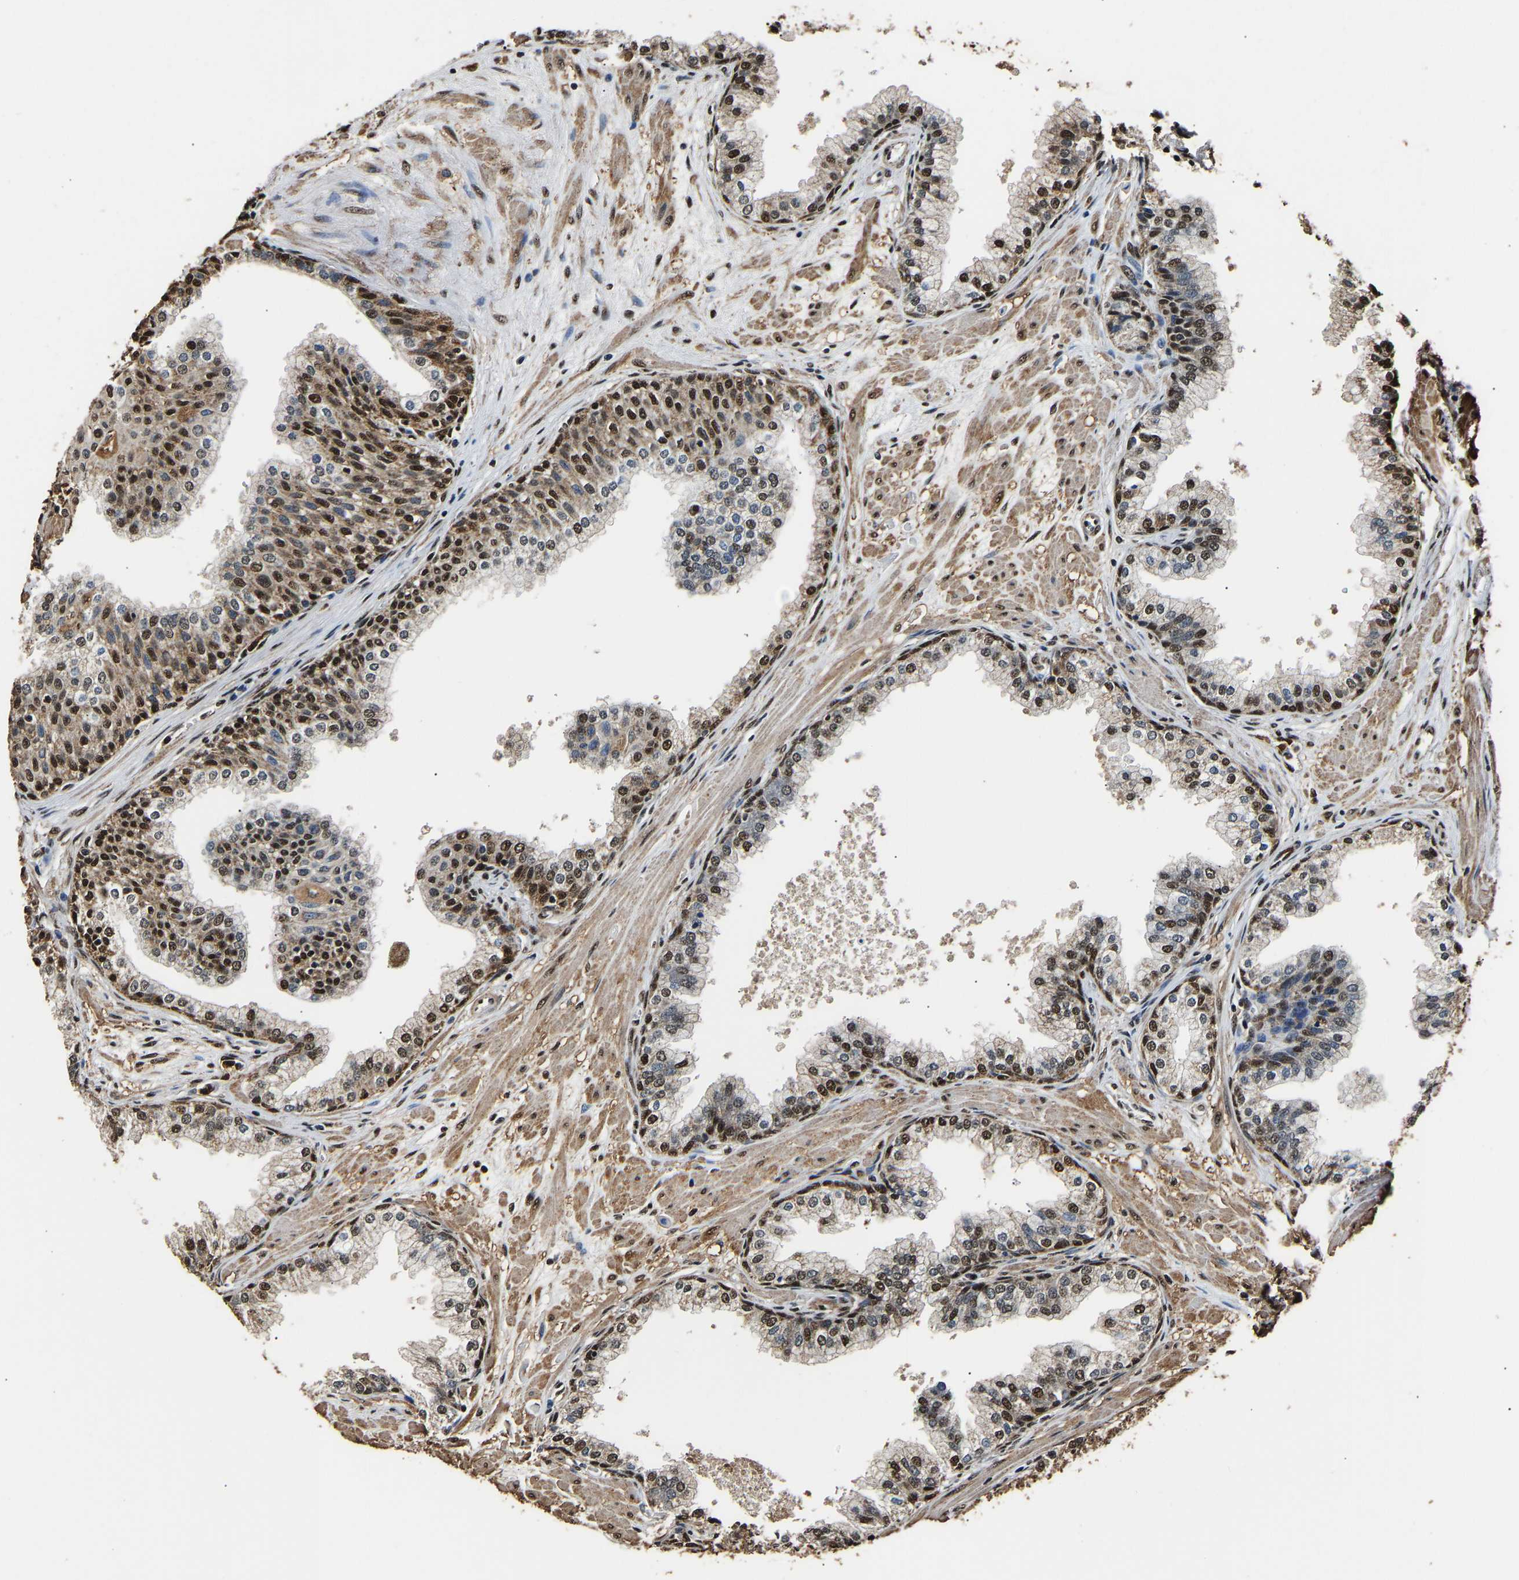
{"staining": {"intensity": "strong", "quantity": ">75%", "location": "cytoplasmic/membranous,nuclear"}, "tissue": "prostate", "cell_type": "Glandular cells", "image_type": "normal", "snomed": [{"axis": "morphology", "description": "Normal tissue, NOS"}, {"axis": "morphology", "description": "Urothelial carcinoma, Low grade"}, {"axis": "topography", "description": "Urinary bladder"}, {"axis": "topography", "description": "Prostate"}], "caption": "Protein analysis of unremarkable prostate demonstrates strong cytoplasmic/membranous,nuclear positivity in approximately >75% of glandular cells.", "gene": "SAFB", "patient": {"sex": "male", "age": 60}}